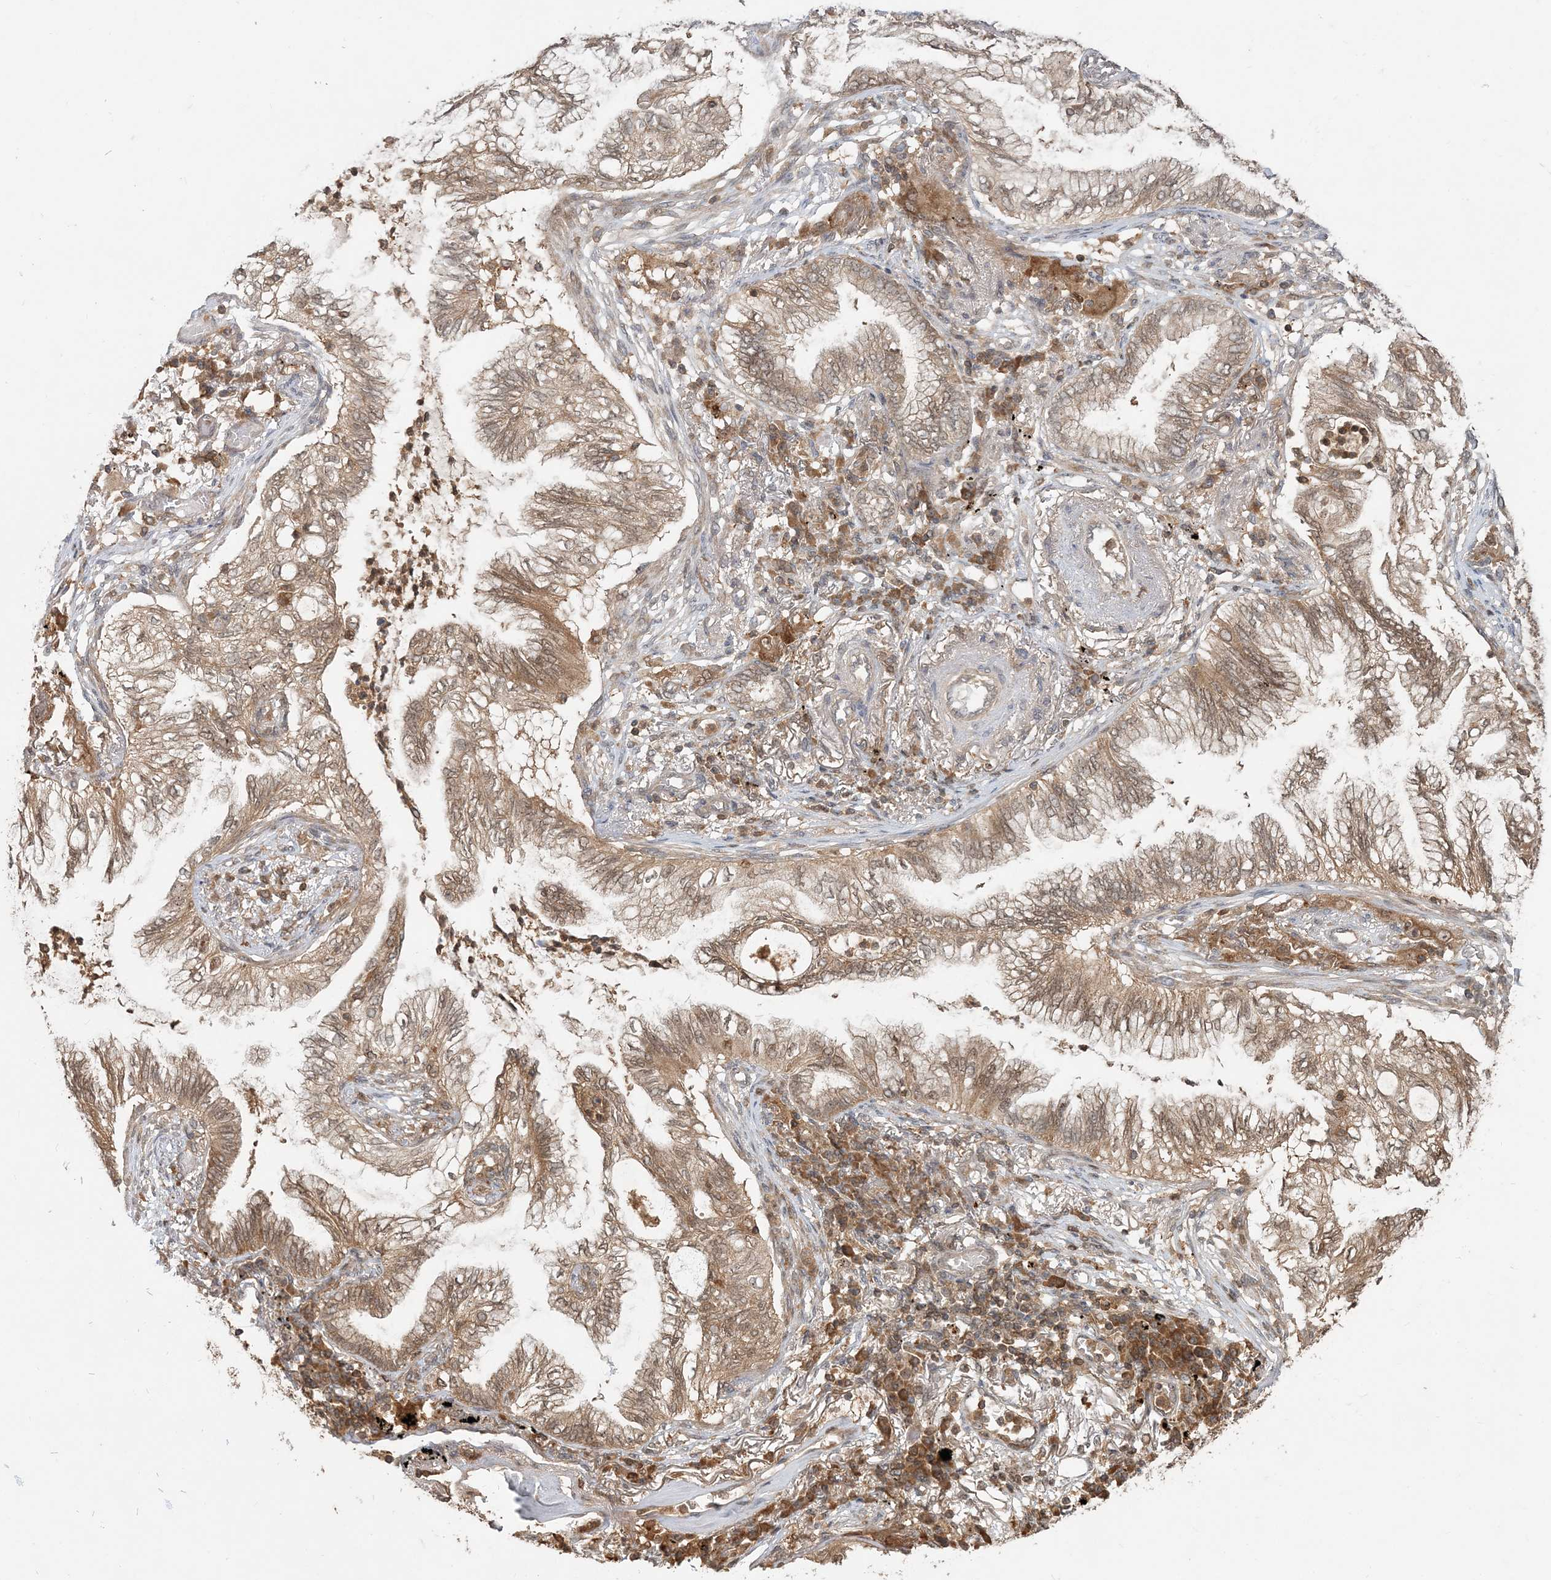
{"staining": {"intensity": "moderate", "quantity": ">75%", "location": "cytoplasmic/membranous,nuclear"}, "tissue": "lung cancer", "cell_type": "Tumor cells", "image_type": "cancer", "snomed": [{"axis": "morphology", "description": "Normal tissue, NOS"}, {"axis": "morphology", "description": "Adenocarcinoma, NOS"}, {"axis": "topography", "description": "Bronchus"}, {"axis": "topography", "description": "Lung"}], "caption": "Moderate cytoplasmic/membranous and nuclear expression is appreciated in about >75% of tumor cells in lung cancer (adenocarcinoma). (brown staining indicates protein expression, while blue staining denotes nuclei).", "gene": "CAB39", "patient": {"sex": "female", "age": 70}}